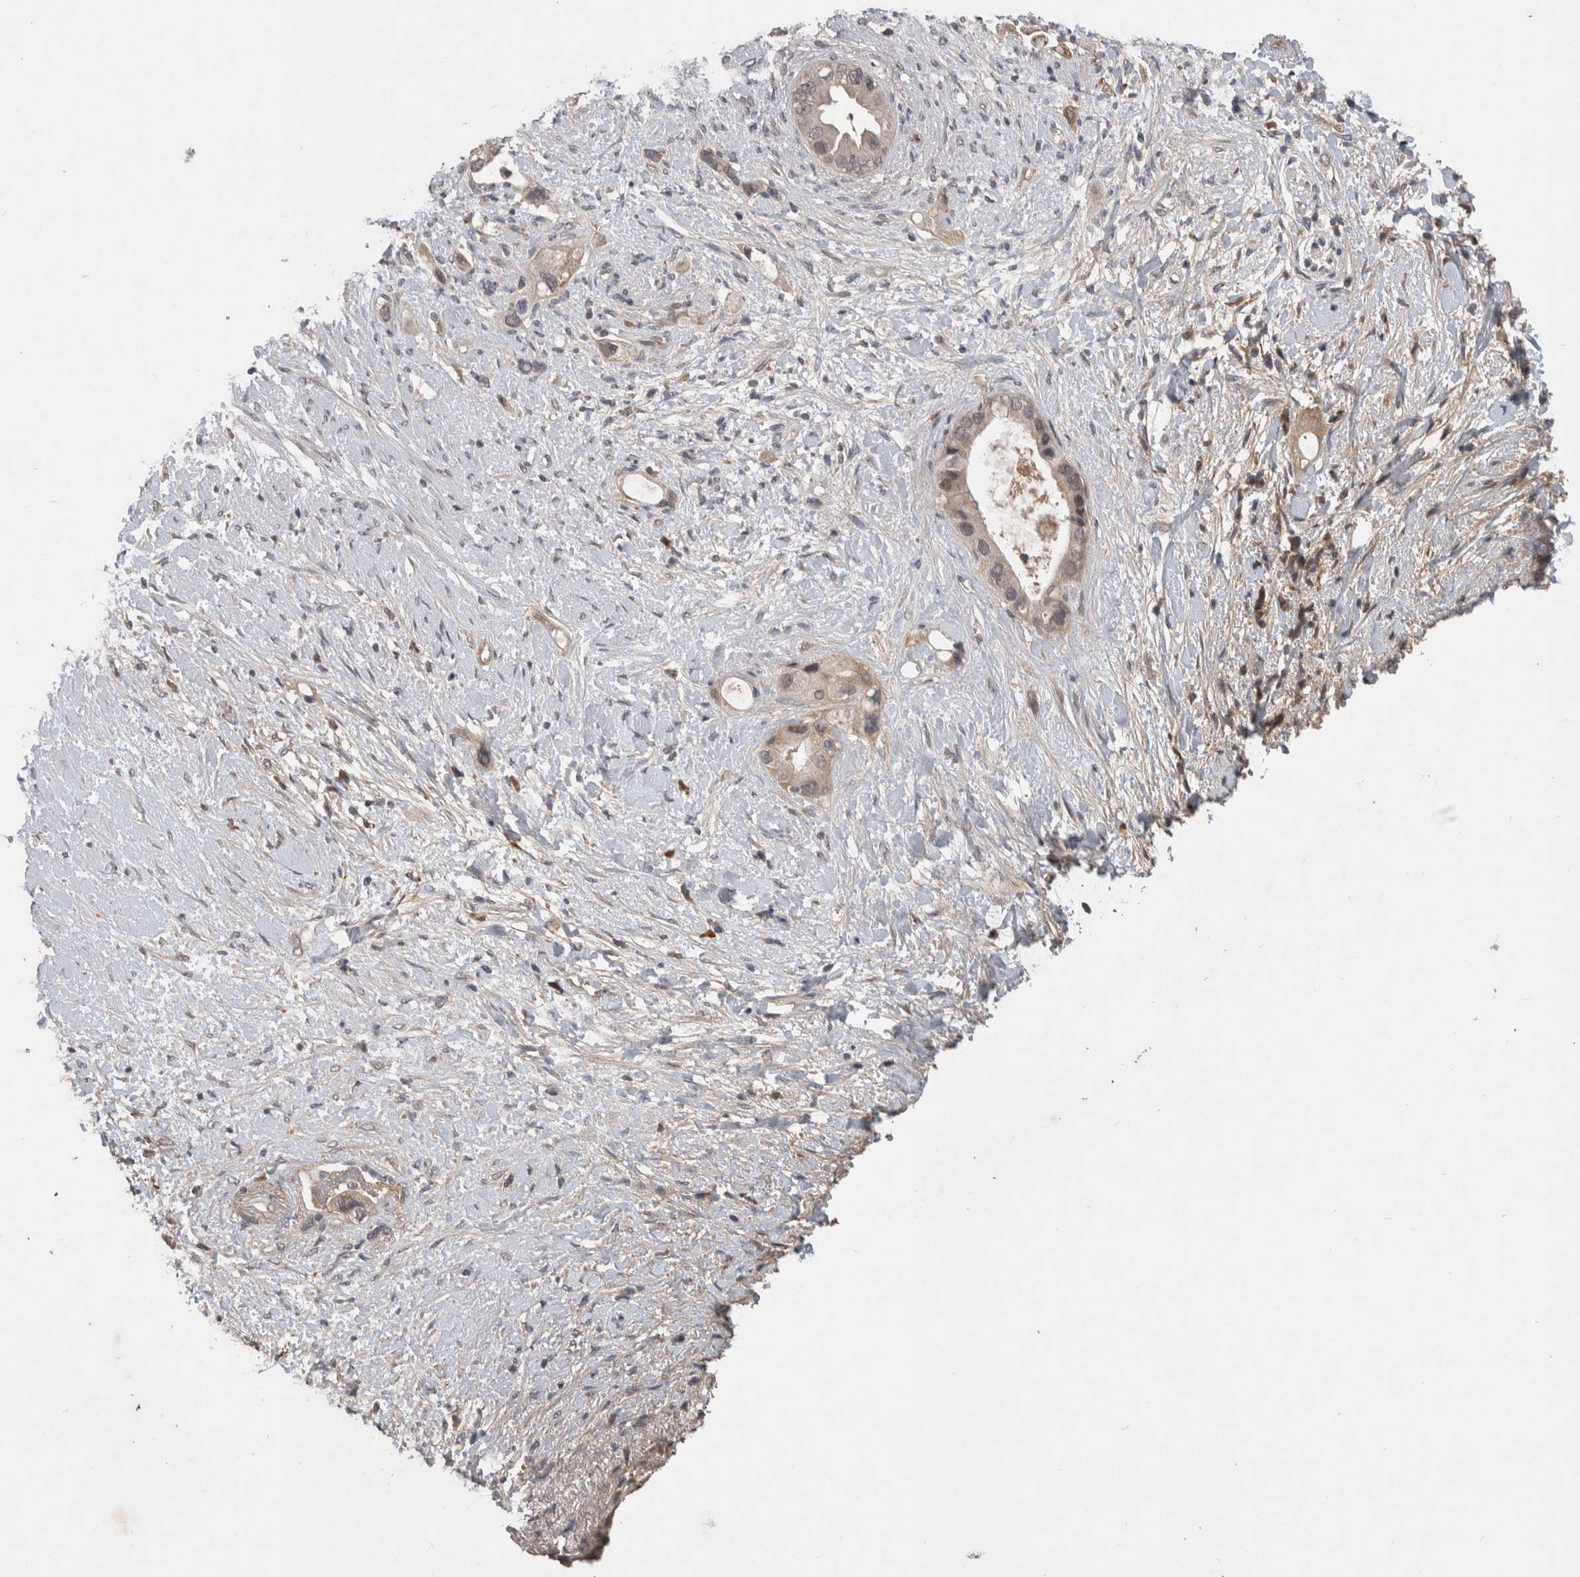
{"staining": {"intensity": "weak", "quantity": "<25%", "location": "cytoplasmic/membranous,nuclear"}, "tissue": "pancreatic cancer", "cell_type": "Tumor cells", "image_type": "cancer", "snomed": [{"axis": "morphology", "description": "Adenocarcinoma, NOS"}, {"axis": "topography", "description": "Pancreas"}], "caption": "Photomicrograph shows no significant protein staining in tumor cells of pancreatic adenocarcinoma.", "gene": "CHRM3", "patient": {"sex": "female", "age": 56}}